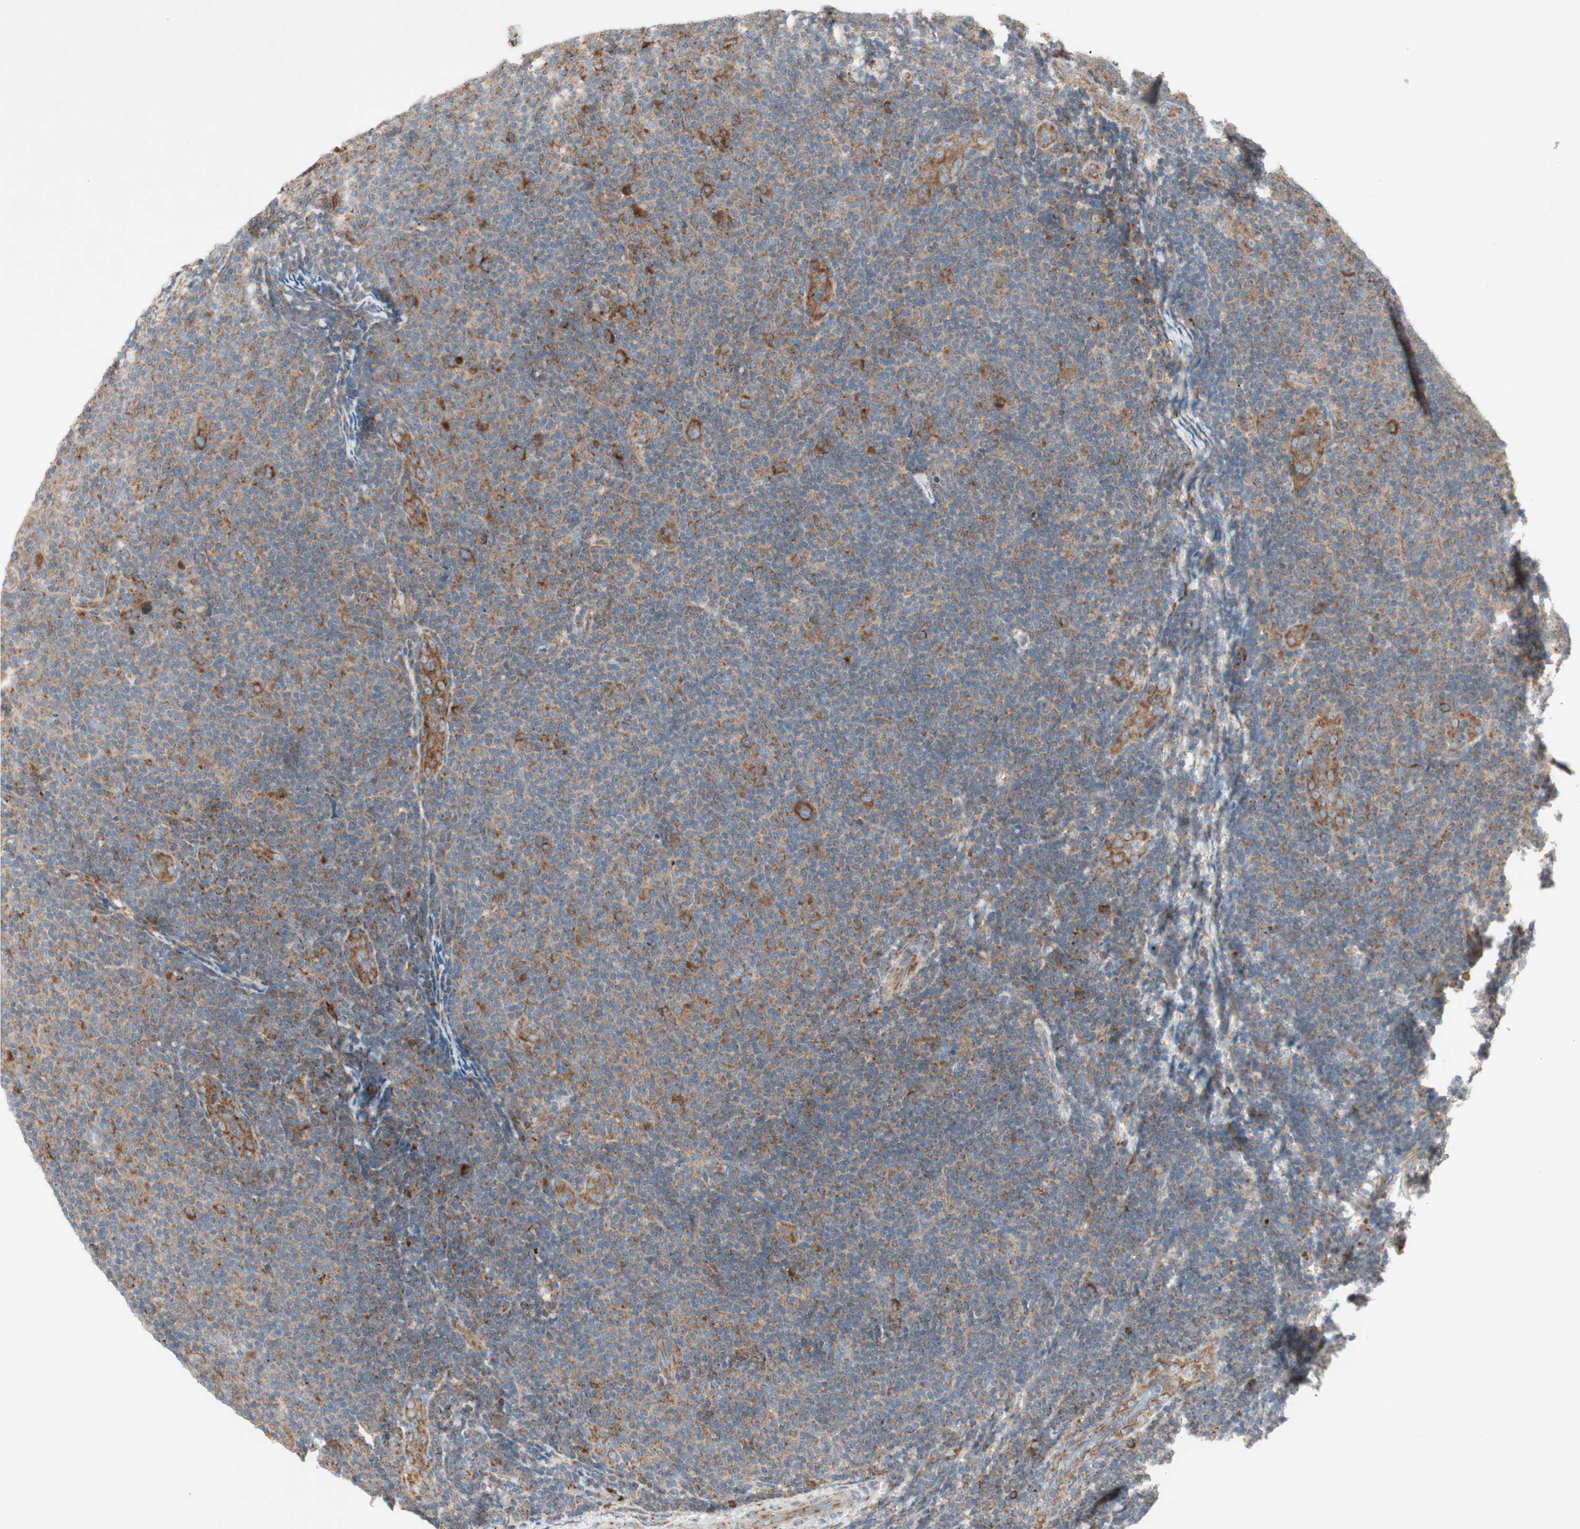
{"staining": {"intensity": "moderate", "quantity": ">75%", "location": "cytoplasmic/membranous"}, "tissue": "lymphoma", "cell_type": "Tumor cells", "image_type": "cancer", "snomed": [{"axis": "morphology", "description": "Malignant lymphoma, non-Hodgkin's type, Low grade"}, {"axis": "topography", "description": "Lymph node"}], "caption": "IHC micrograph of neoplastic tissue: low-grade malignant lymphoma, non-Hodgkin's type stained using IHC exhibits medium levels of moderate protein expression localized specifically in the cytoplasmic/membranous of tumor cells, appearing as a cytoplasmic/membranous brown color.", "gene": "RPL23", "patient": {"sex": "male", "age": 83}}